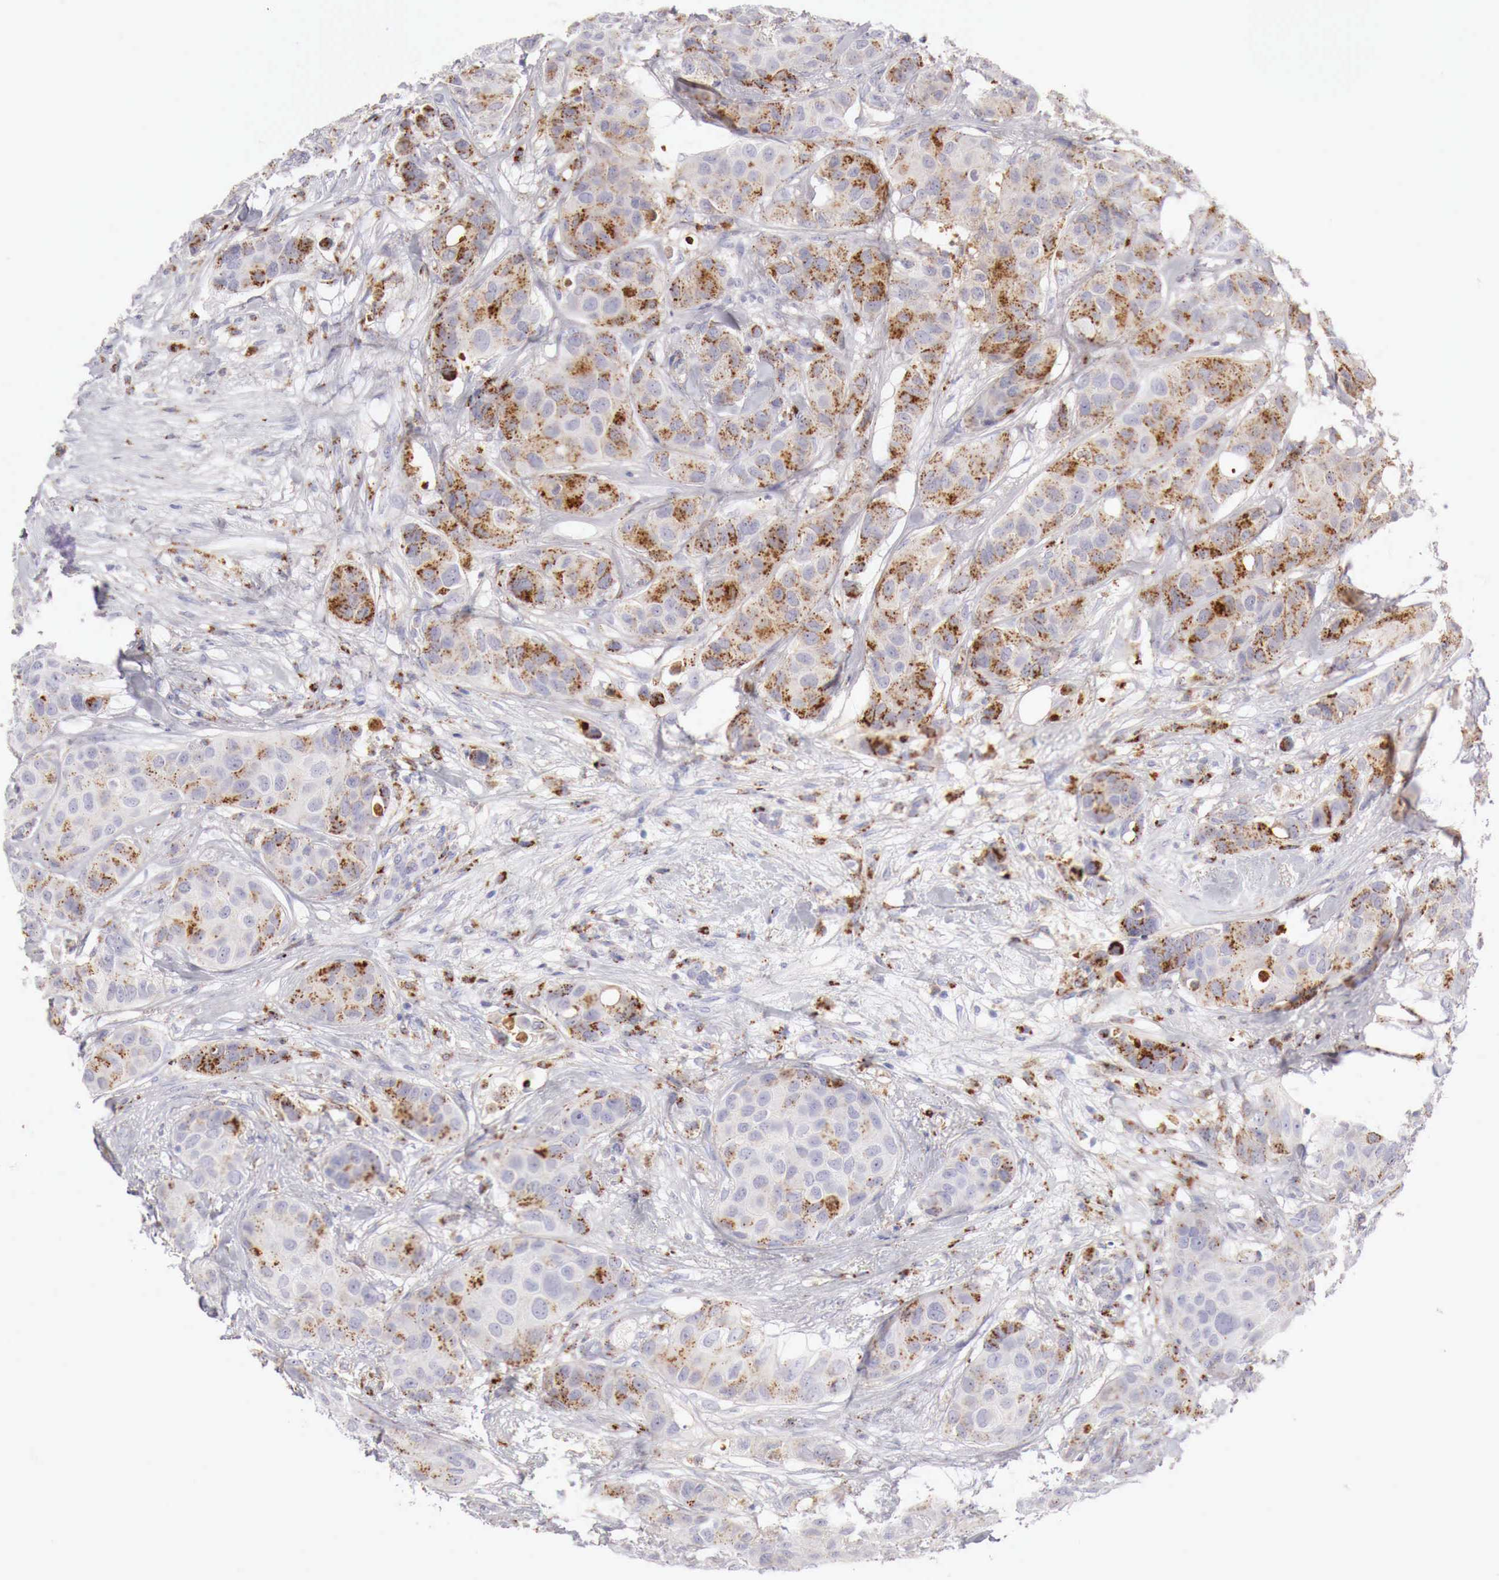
{"staining": {"intensity": "moderate", "quantity": "25%-75%", "location": "cytoplasmic/membranous"}, "tissue": "breast cancer", "cell_type": "Tumor cells", "image_type": "cancer", "snomed": [{"axis": "morphology", "description": "Duct carcinoma"}, {"axis": "topography", "description": "Breast"}], "caption": "A brown stain shows moderate cytoplasmic/membranous positivity of a protein in infiltrating ductal carcinoma (breast) tumor cells.", "gene": "GLA", "patient": {"sex": "female", "age": 68}}